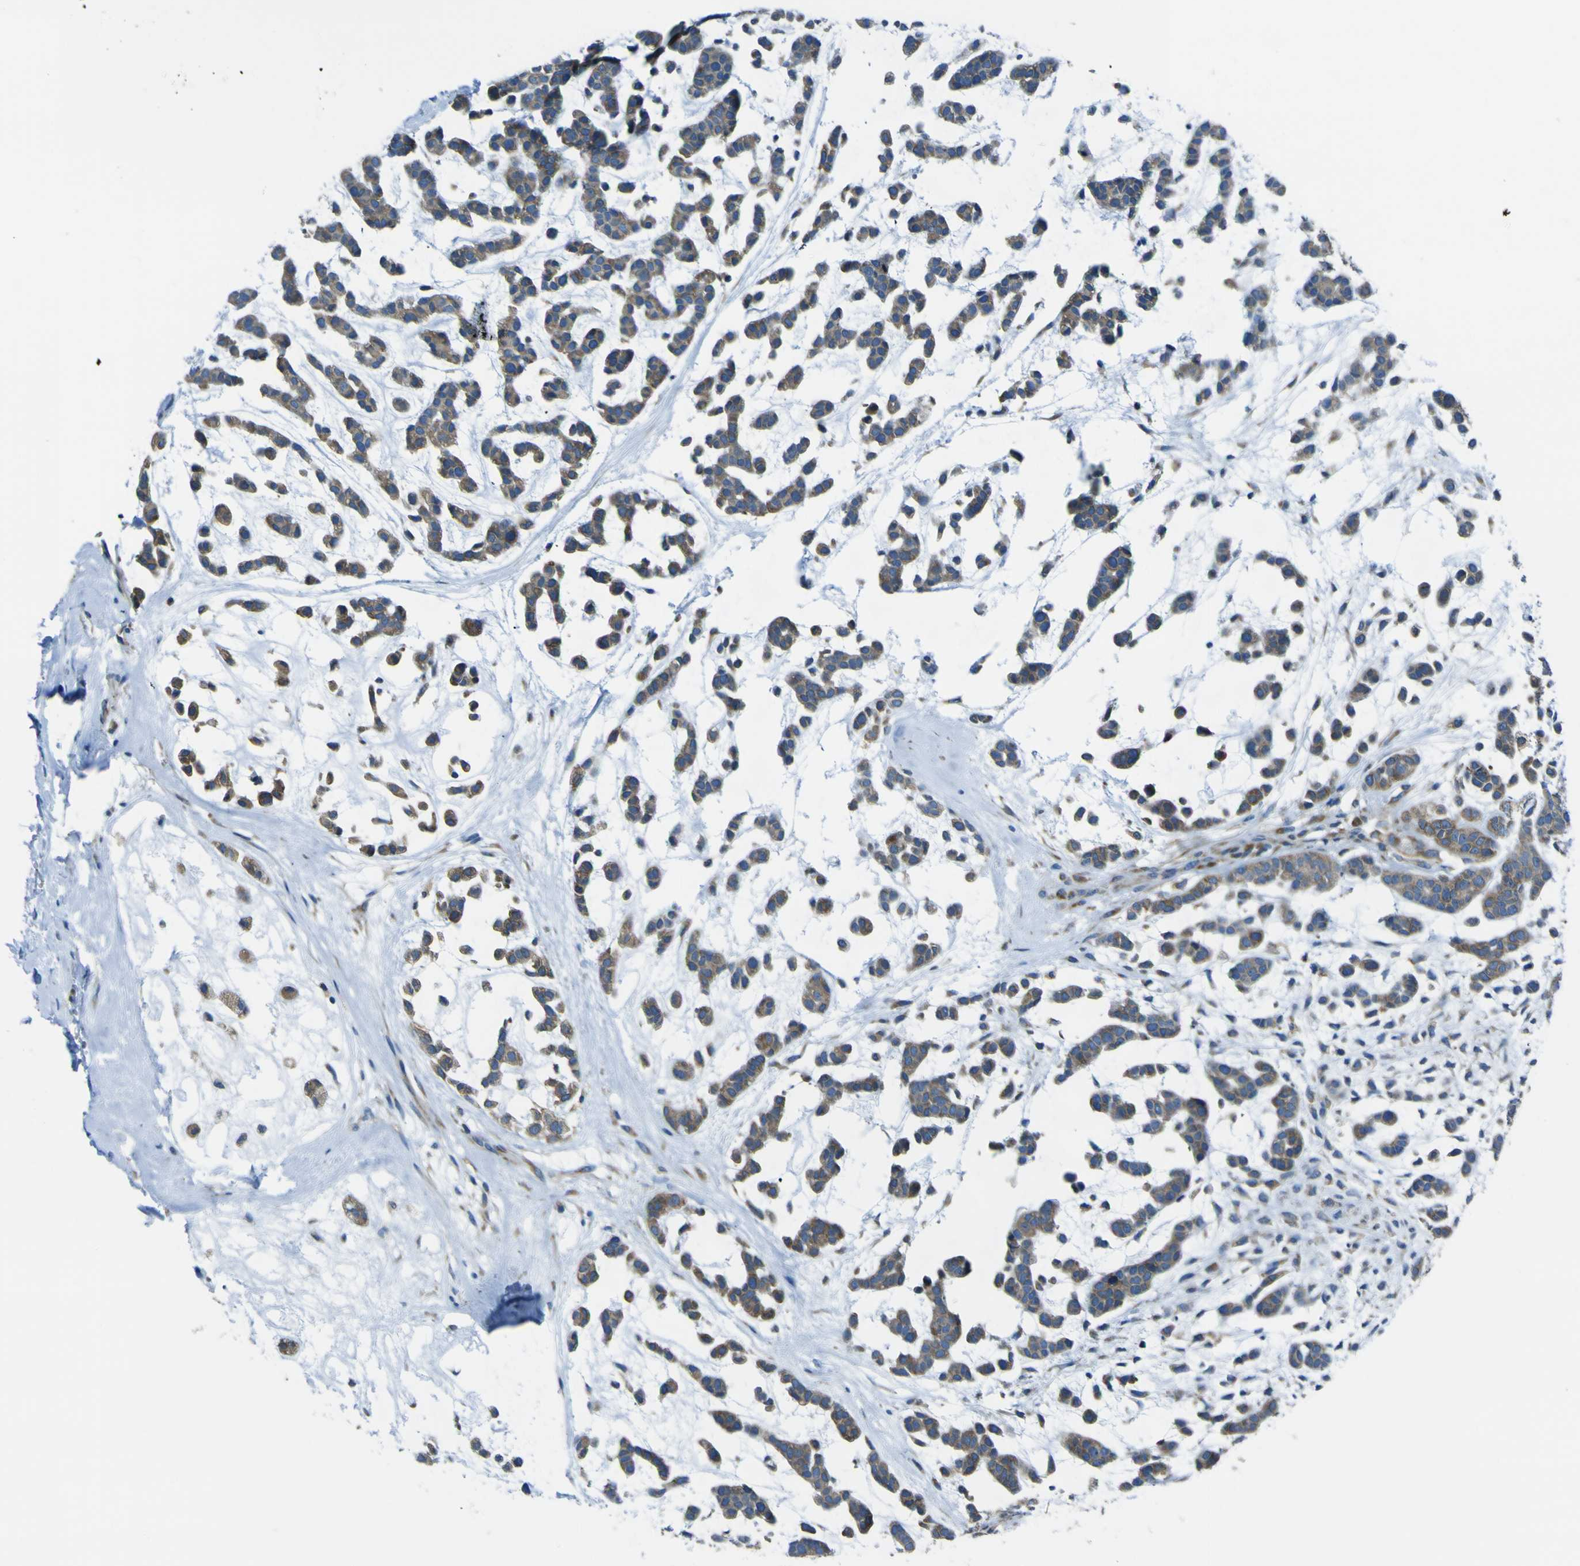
{"staining": {"intensity": "moderate", "quantity": ">75%", "location": "cytoplasmic/membranous"}, "tissue": "head and neck cancer", "cell_type": "Tumor cells", "image_type": "cancer", "snomed": [{"axis": "morphology", "description": "Adenocarcinoma, NOS"}, {"axis": "morphology", "description": "Adenoma, NOS"}, {"axis": "topography", "description": "Head-Neck"}], "caption": "Human head and neck cancer (adenocarcinoma) stained with a protein marker displays moderate staining in tumor cells.", "gene": "STIM1", "patient": {"sex": "female", "age": 55}}